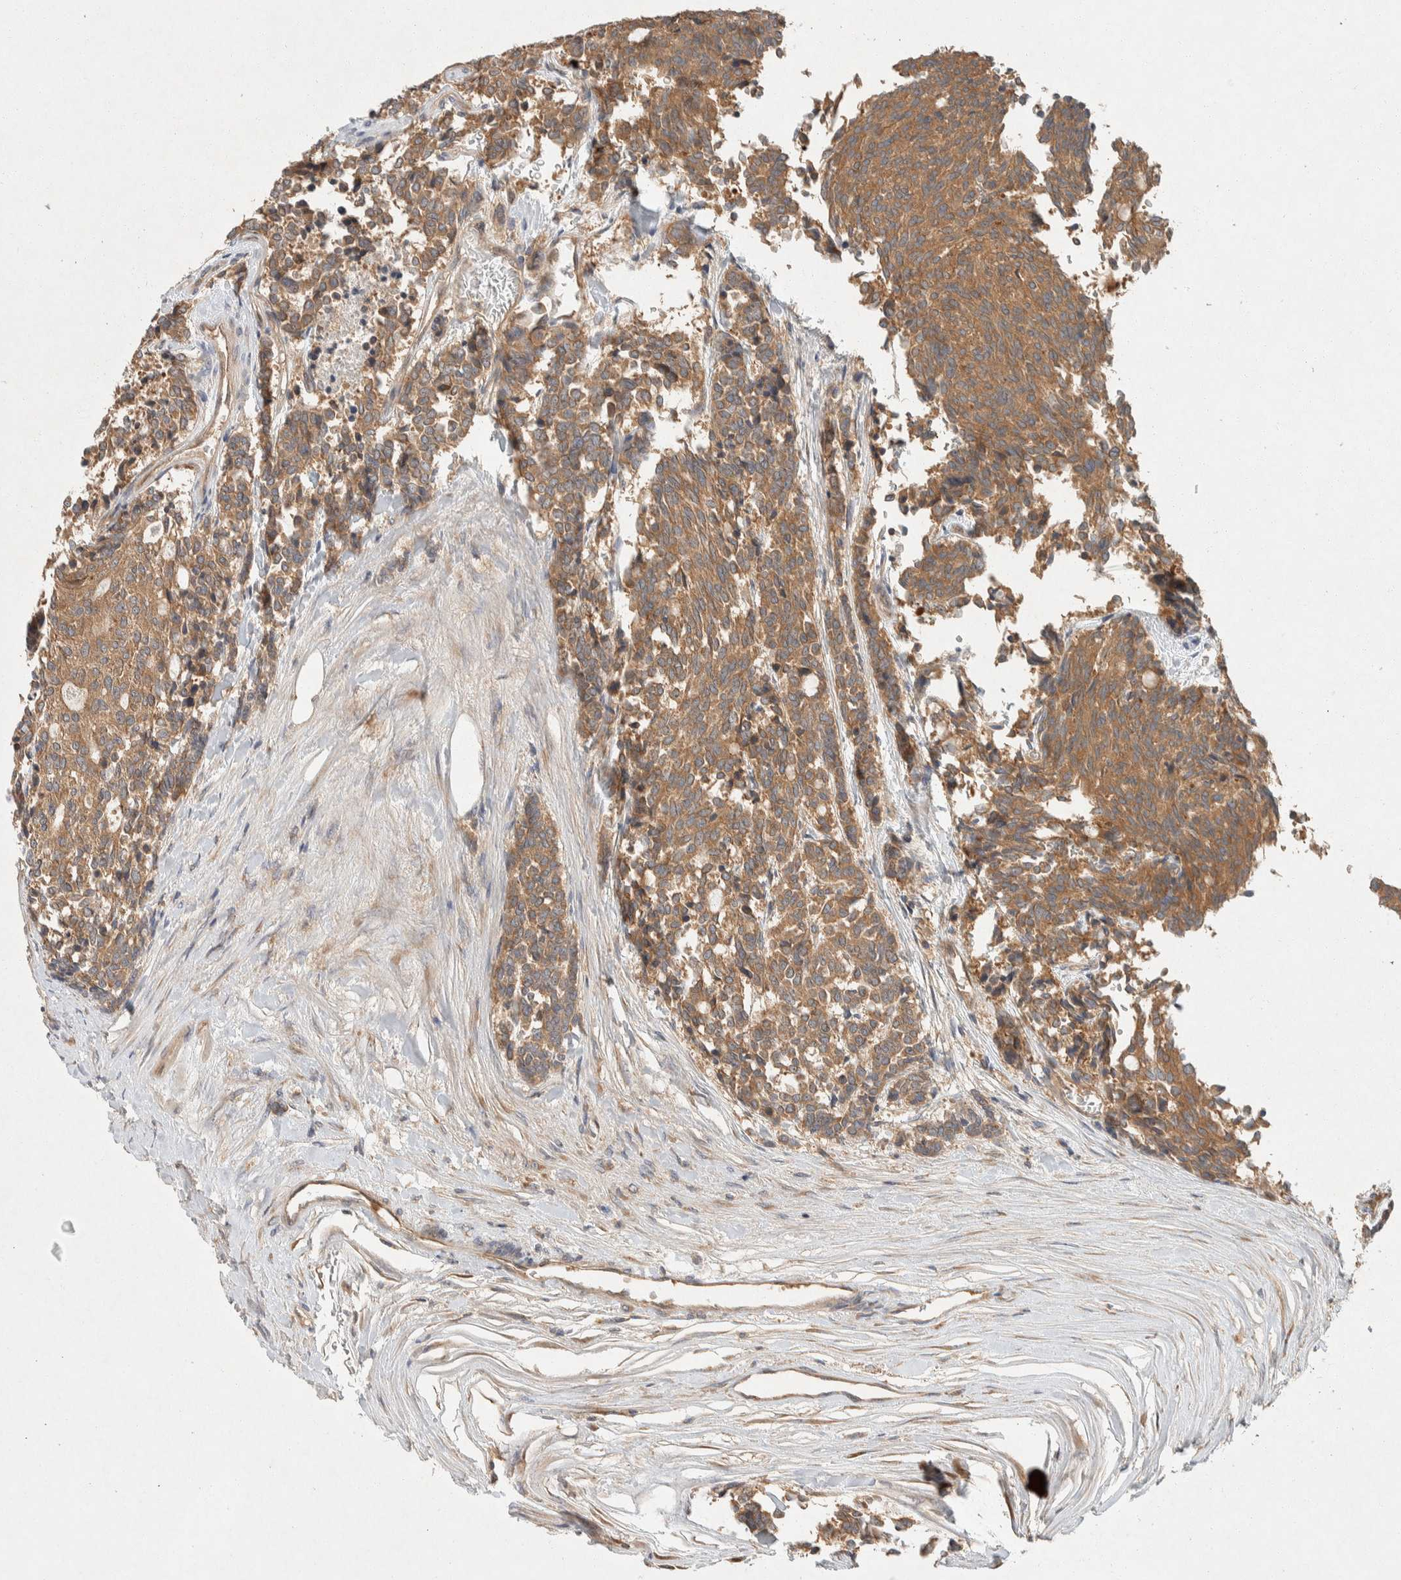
{"staining": {"intensity": "moderate", "quantity": ">75%", "location": "cytoplasmic/membranous"}, "tissue": "carcinoid", "cell_type": "Tumor cells", "image_type": "cancer", "snomed": [{"axis": "morphology", "description": "Carcinoid, malignant, NOS"}, {"axis": "topography", "description": "Pancreas"}], "caption": "Immunohistochemical staining of human malignant carcinoid exhibits medium levels of moderate cytoplasmic/membranous positivity in approximately >75% of tumor cells.", "gene": "PXK", "patient": {"sex": "female", "age": 54}}